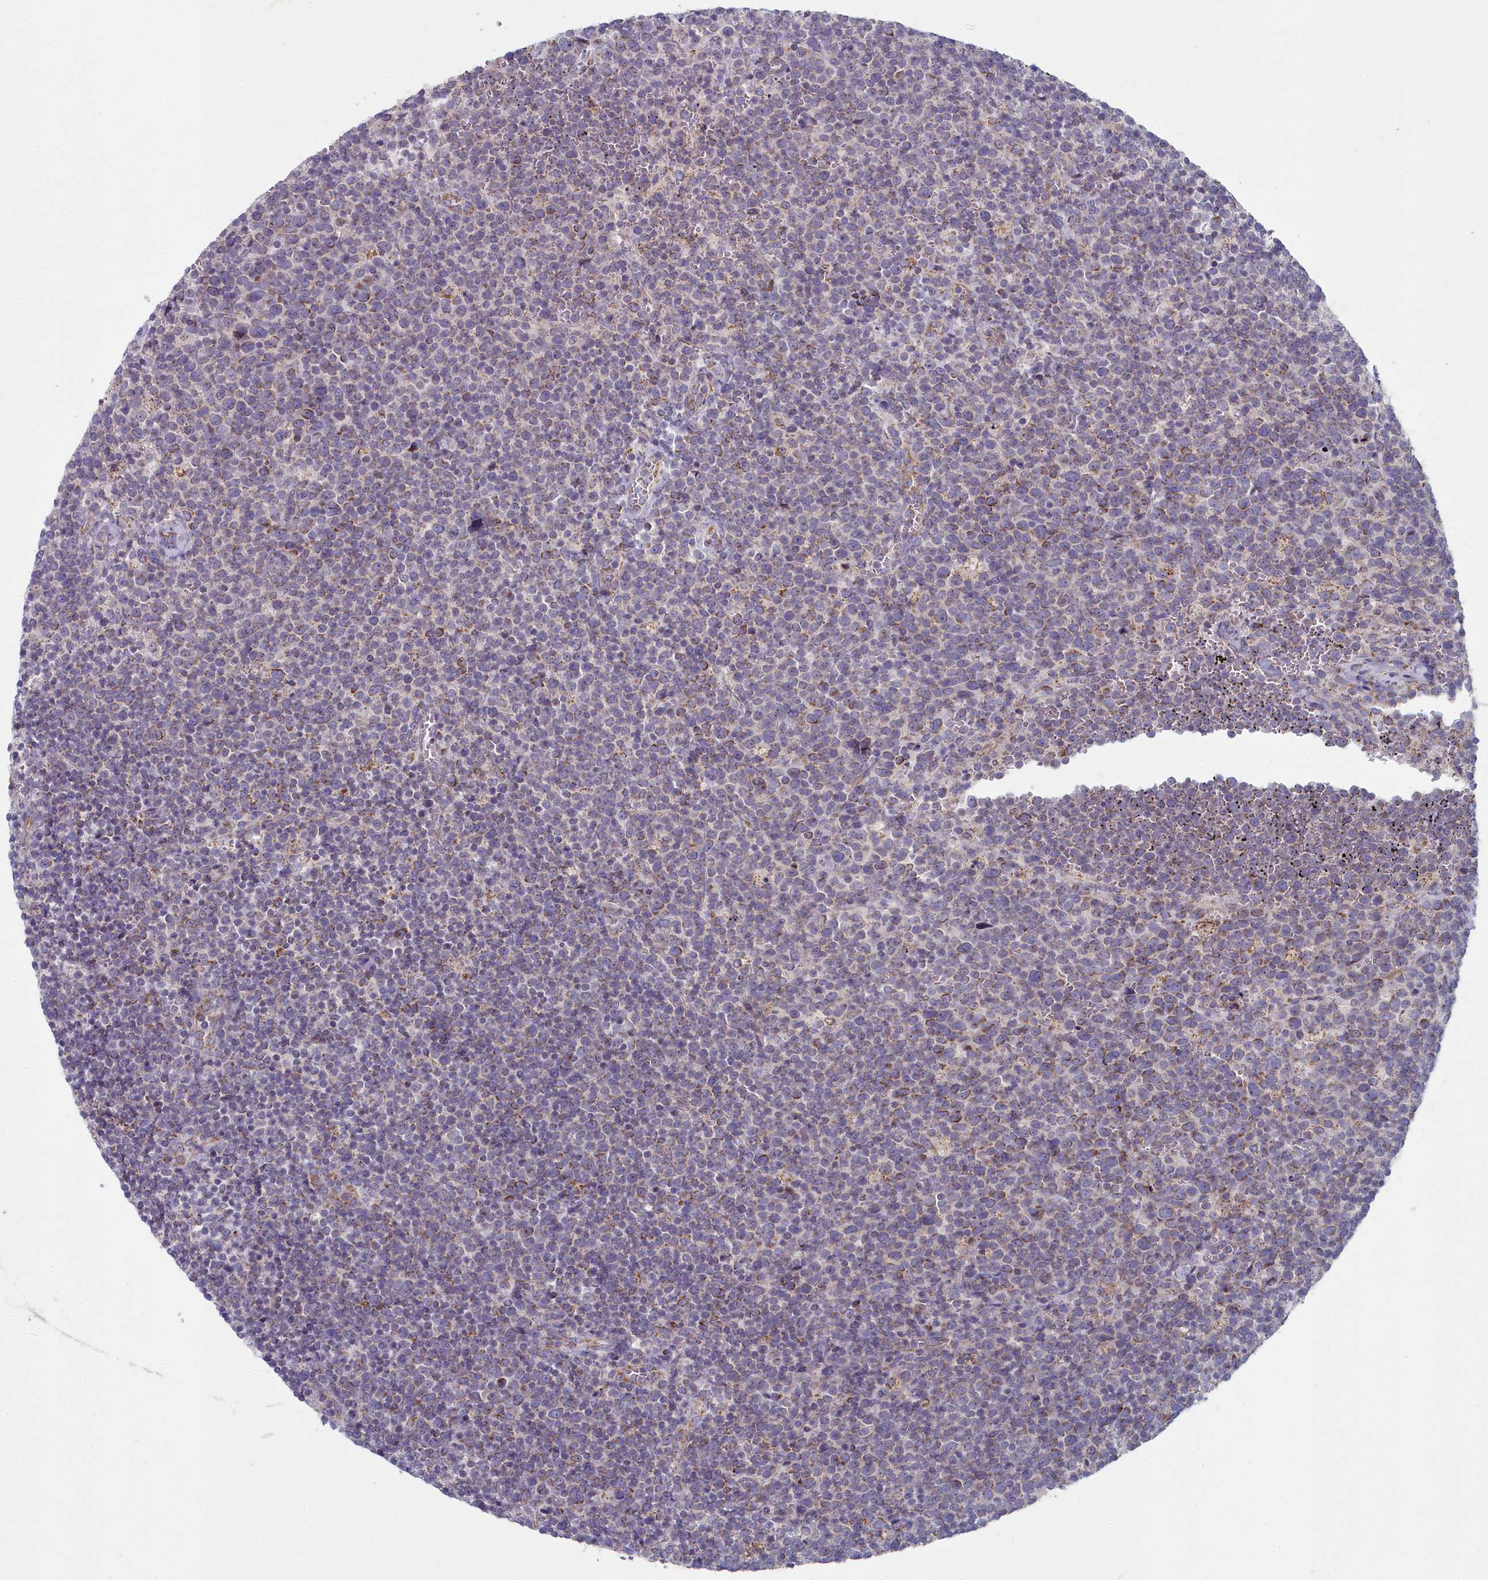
{"staining": {"intensity": "negative", "quantity": "none", "location": "none"}, "tissue": "lymphoma", "cell_type": "Tumor cells", "image_type": "cancer", "snomed": [{"axis": "morphology", "description": "Malignant lymphoma, non-Hodgkin's type, High grade"}, {"axis": "topography", "description": "Lymph node"}], "caption": "High magnification brightfield microscopy of high-grade malignant lymphoma, non-Hodgkin's type stained with DAB (3,3'-diaminobenzidine) (brown) and counterstained with hematoxylin (blue): tumor cells show no significant staining. (DAB immunohistochemistry, high magnification).", "gene": "INSYN2A", "patient": {"sex": "male", "age": 61}}